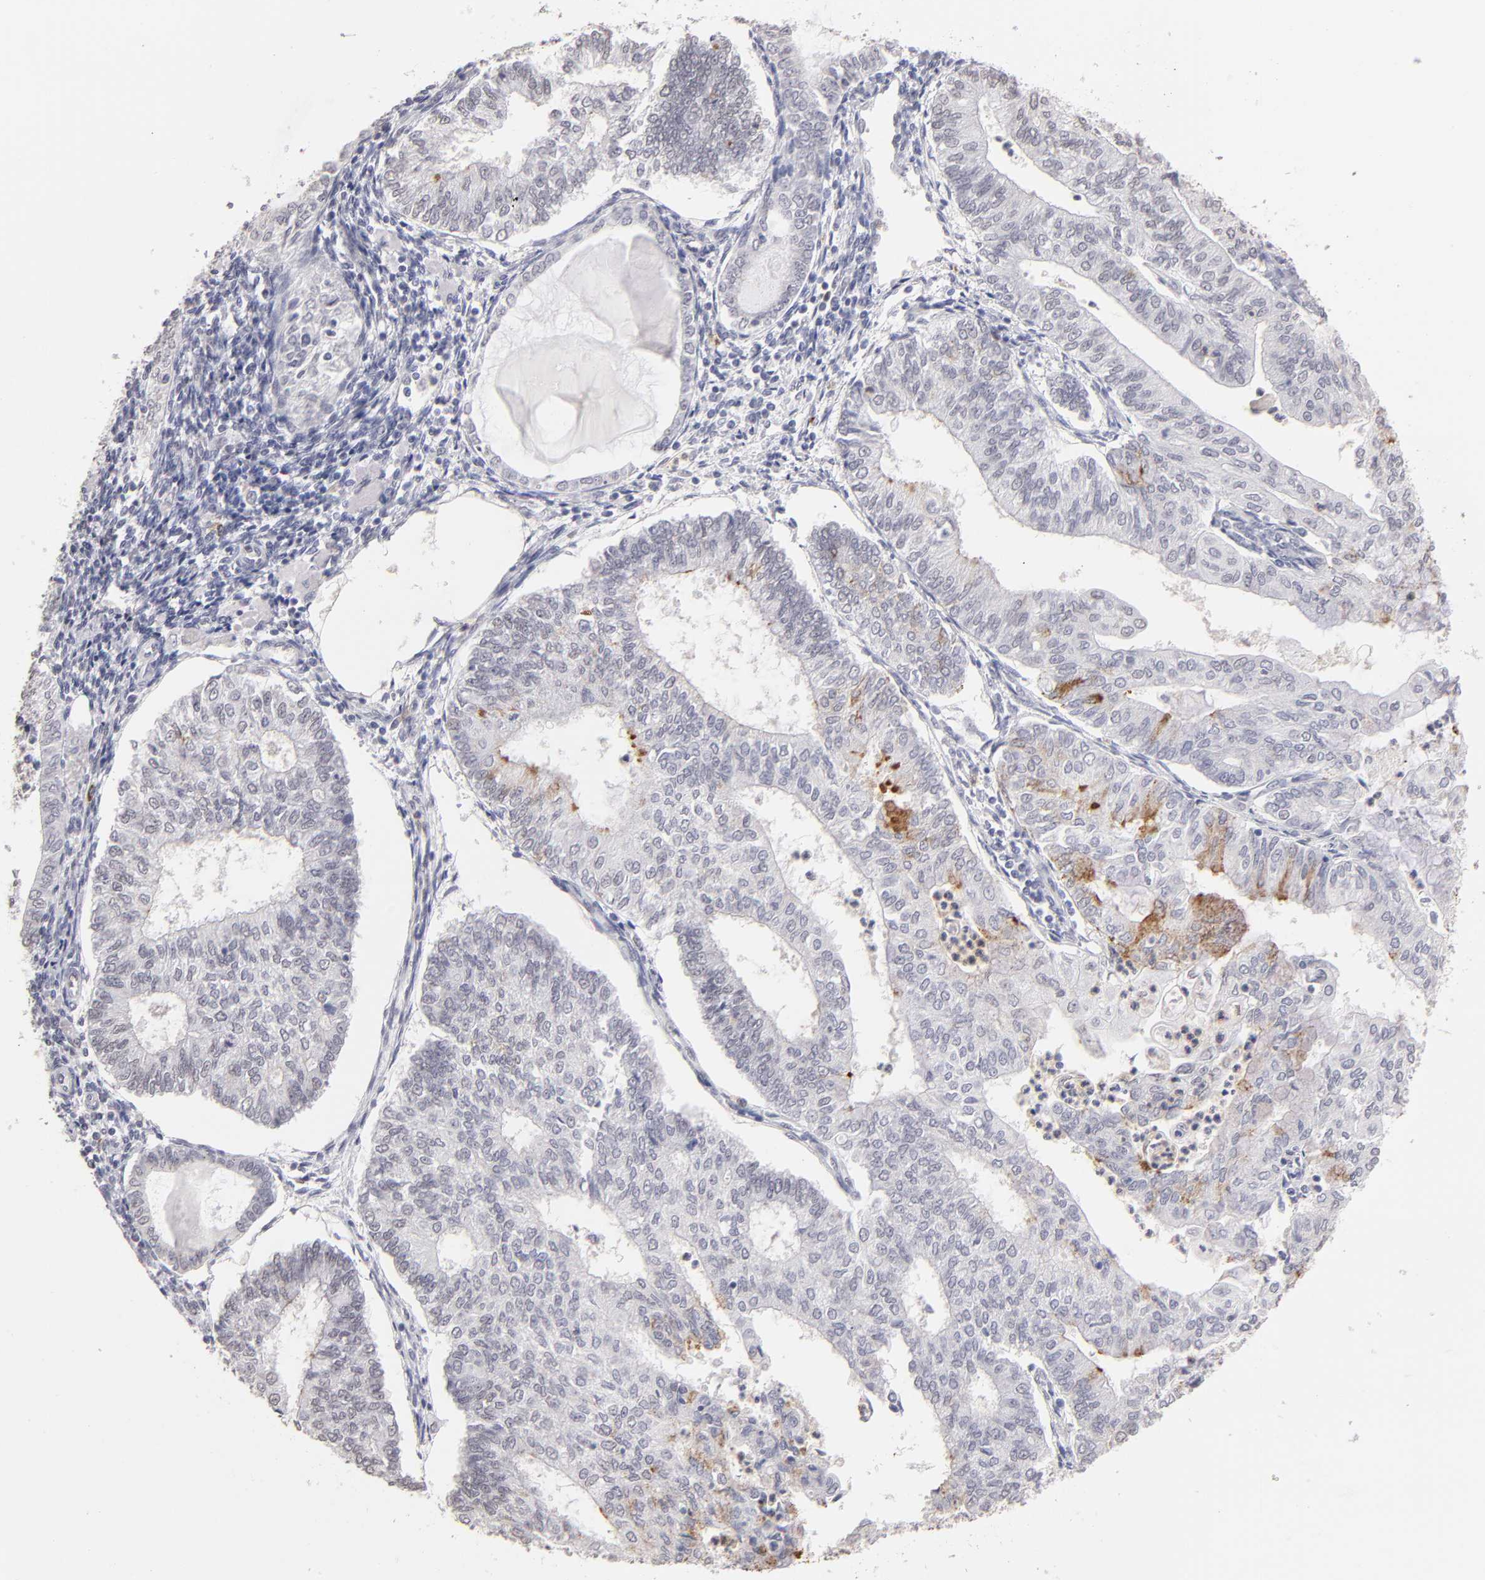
{"staining": {"intensity": "strong", "quantity": "<25%", "location": "cytoplasmic/membranous"}, "tissue": "endometrial cancer", "cell_type": "Tumor cells", "image_type": "cancer", "snomed": [{"axis": "morphology", "description": "Adenocarcinoma, NOS"}, {"axis": "topography", "description": "Endometrium"}], "caption": "Protein expression analysis of endometrial cancer shows strong cytoplasmic/membranous positivity in approximately <25% of tumor cells.", "gene": "MGAM", "patient": {"sex": "female", "age": 59}}